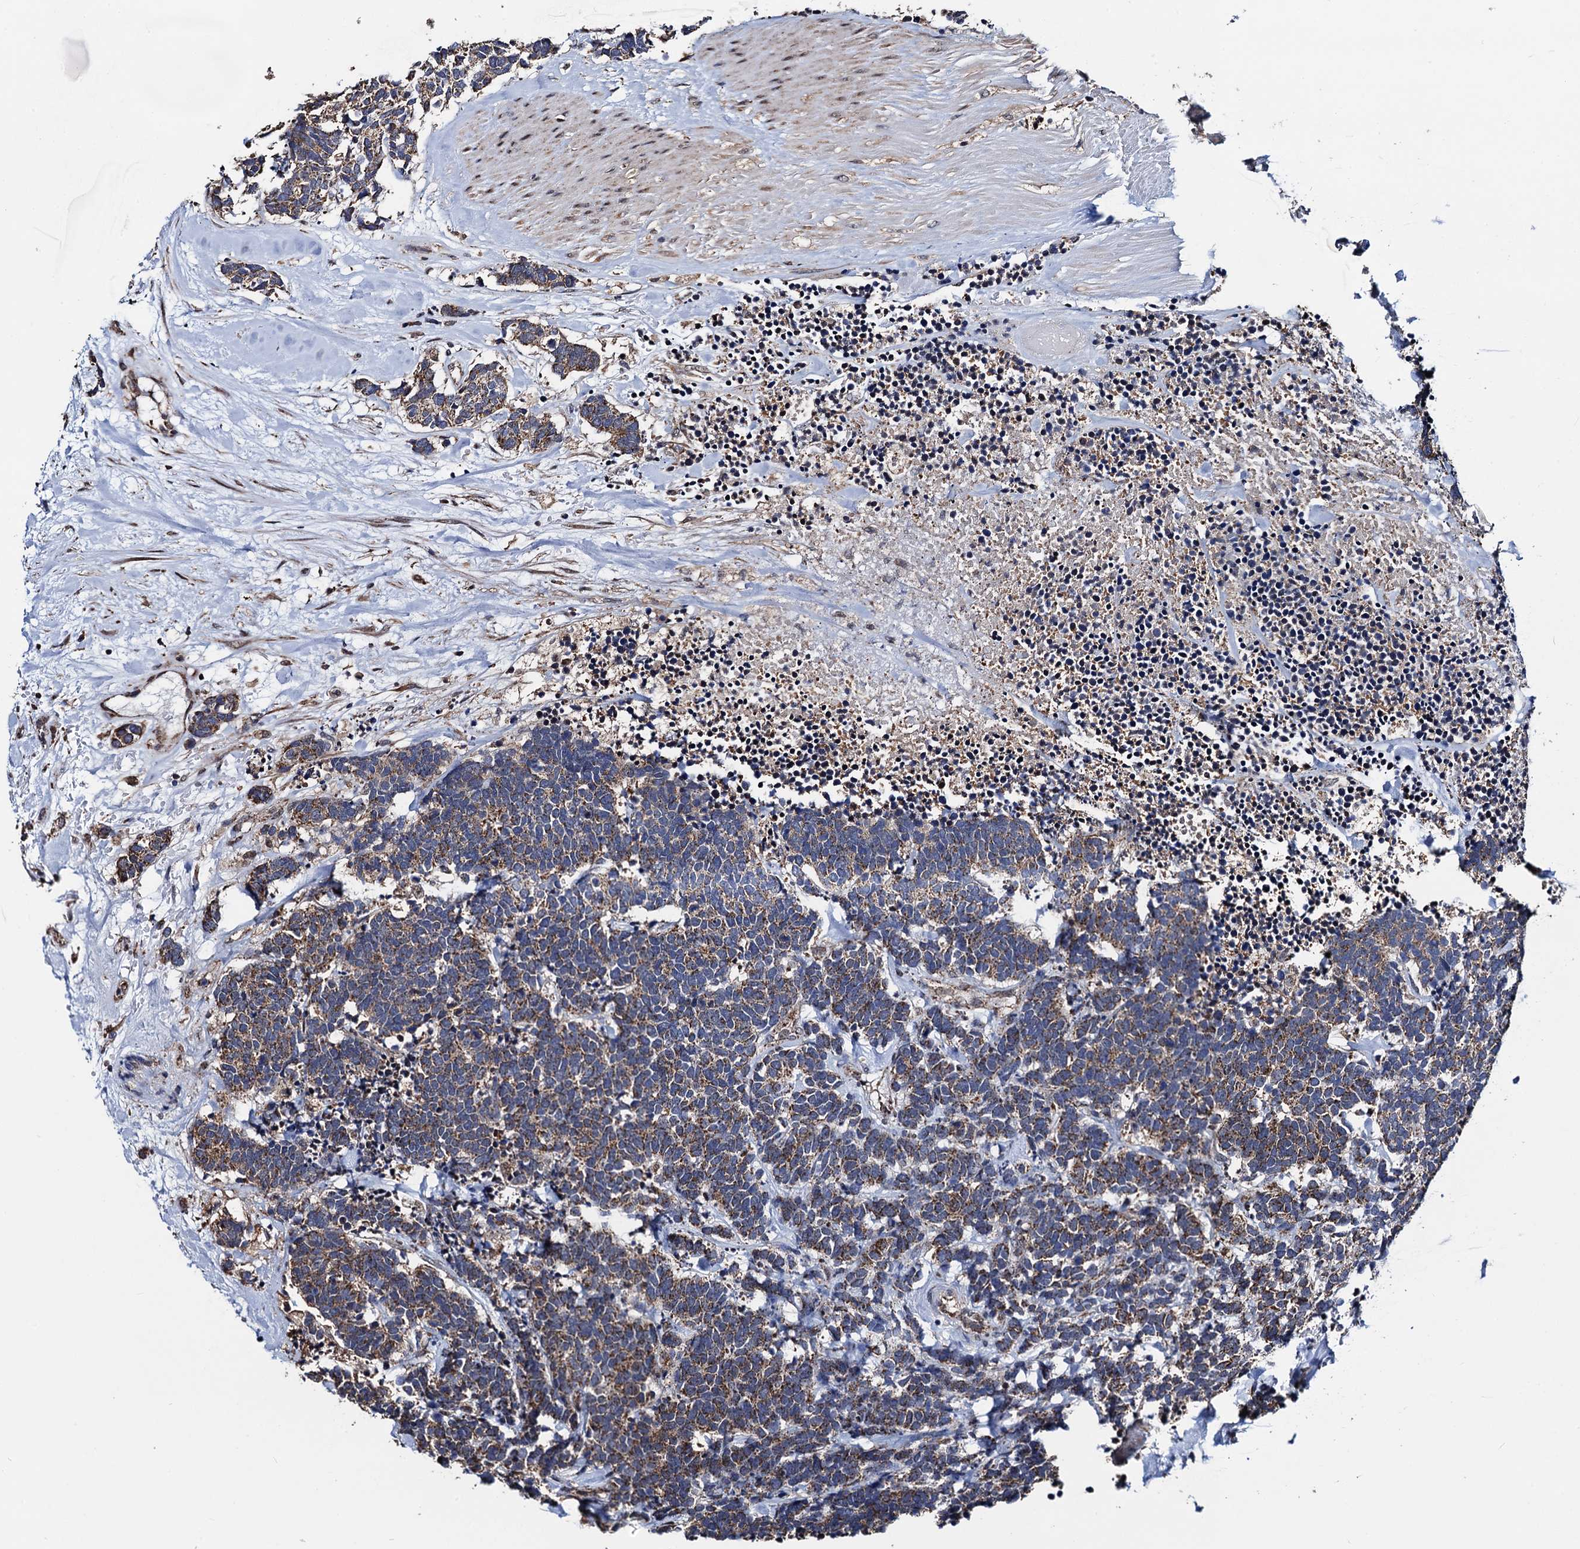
{"staining": {"intensity": "moderate", "quantity": "25%-75%", "location": "cytoplasmic/membranous"}, "tissue": "carcinoid", "cell_type": "Tumor cells", "image_type": "cancer", "snomed": [{"axis": "morphology", "description": "Carcinoma, NOS"}, {"axis": "morphology", "description": "Carcinoid, malignant, NOS"}, {"axis": "topography", "description": "Urinary bladder"}], "caption": "Tumor cells reveal medium levels of moderate cytoplasmic/membranous staining in about 25%-75% of cells in human carcinoma.", "gene": "PTCD3", "patient": {"sex": "male", "age": 57}}